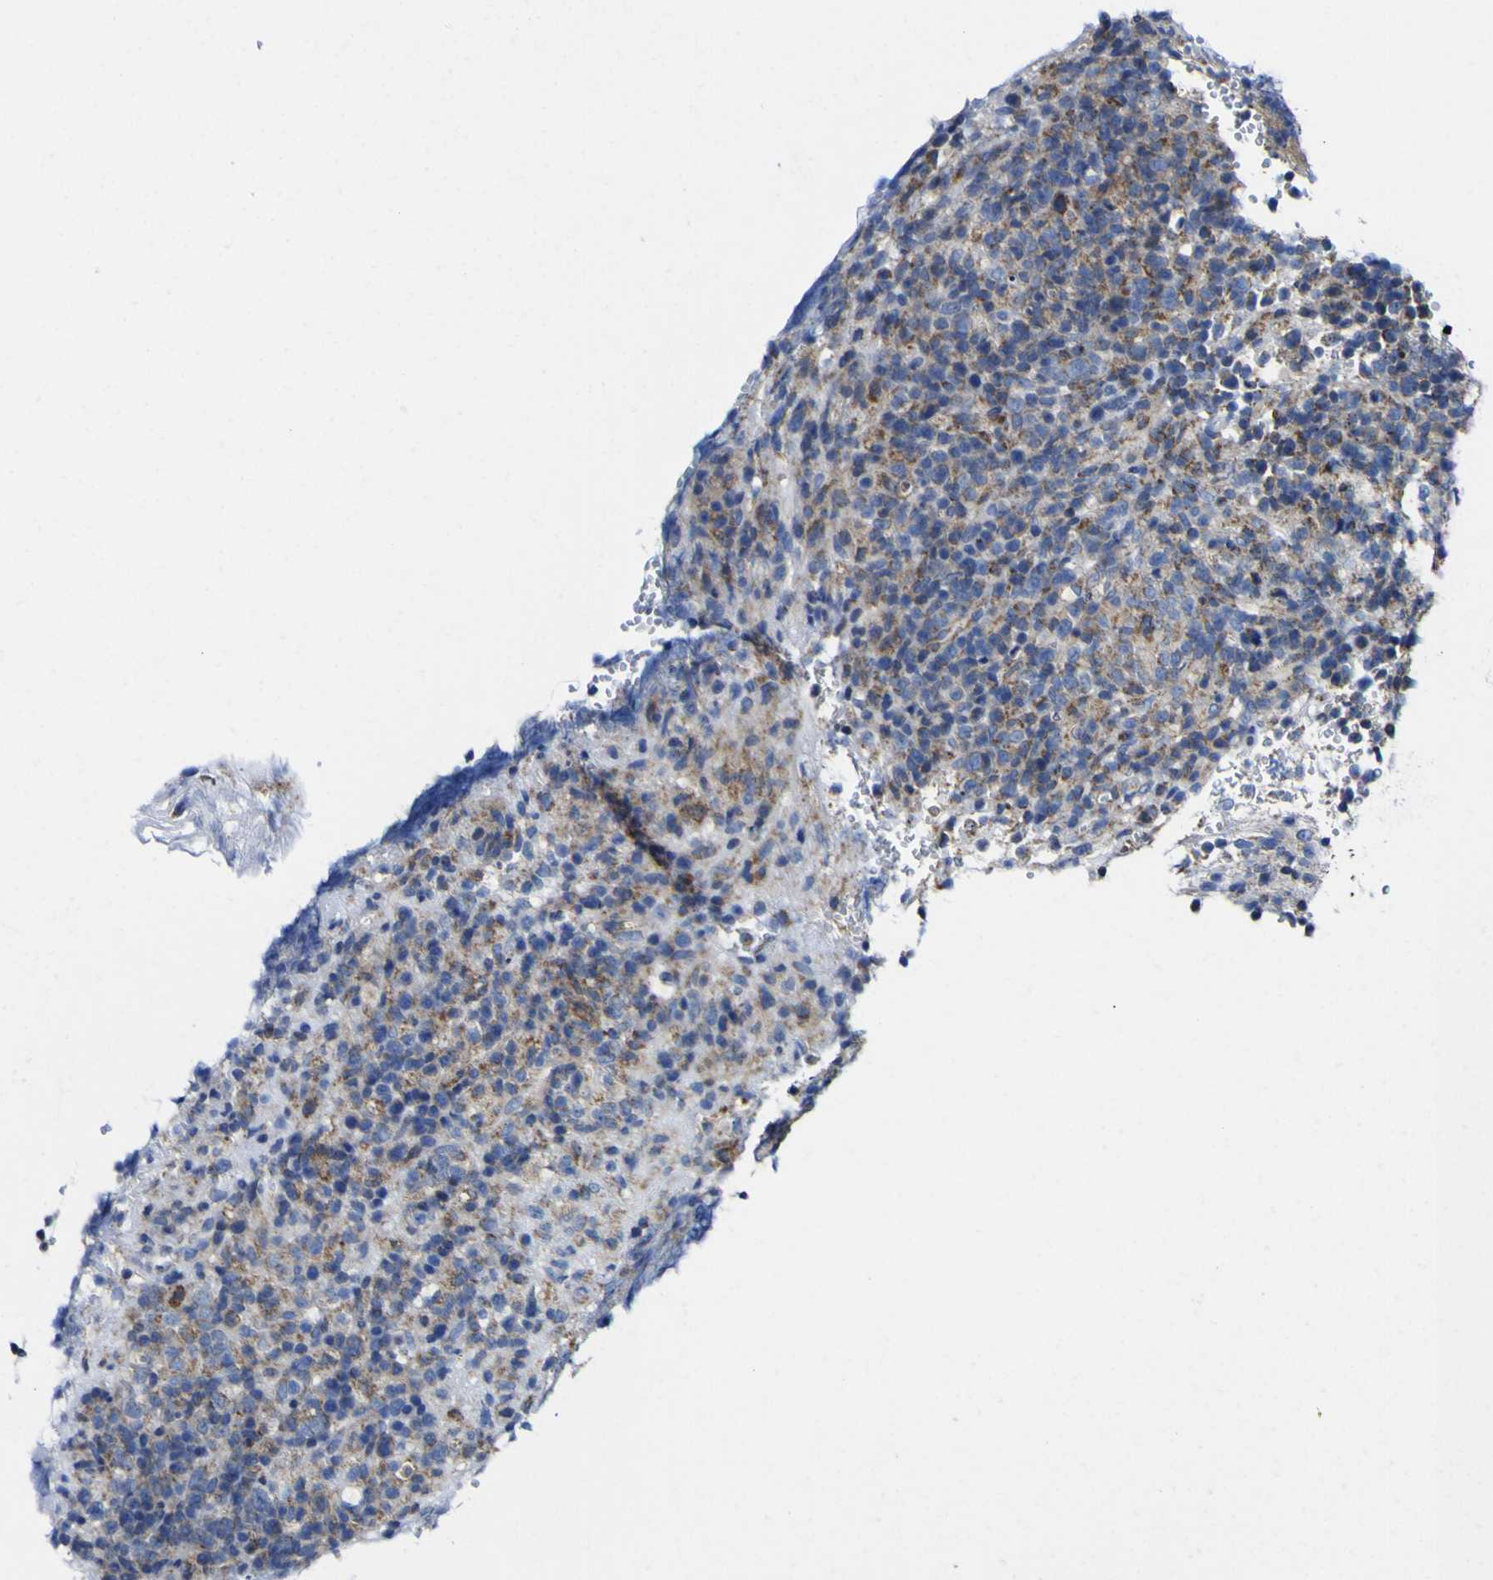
{"staining": {"intensity": "moderate", "quantity": ">75%", "location": "cytoplasmic/membranous"}, "tissue": "lymphoma", "cell_type": "Tumor cells", "image_type": "cancer", "snomed": [{"axis": "morphology", "description": "Malignant lymphoma, non-Hodgkin's type, High grade"}, {"axis": "topography", "description": "Lymph node"}], "caption": "Immunohistochemical staining of malignant lymphoma, non-Hodgkin's type (high-grade) displays medium levels of moderate cytoplasmic/membranous protein positivity in about >75% of tumor cells.", "gene": "CCDC90B", "patient": {"sex": "female", "age": 76}}